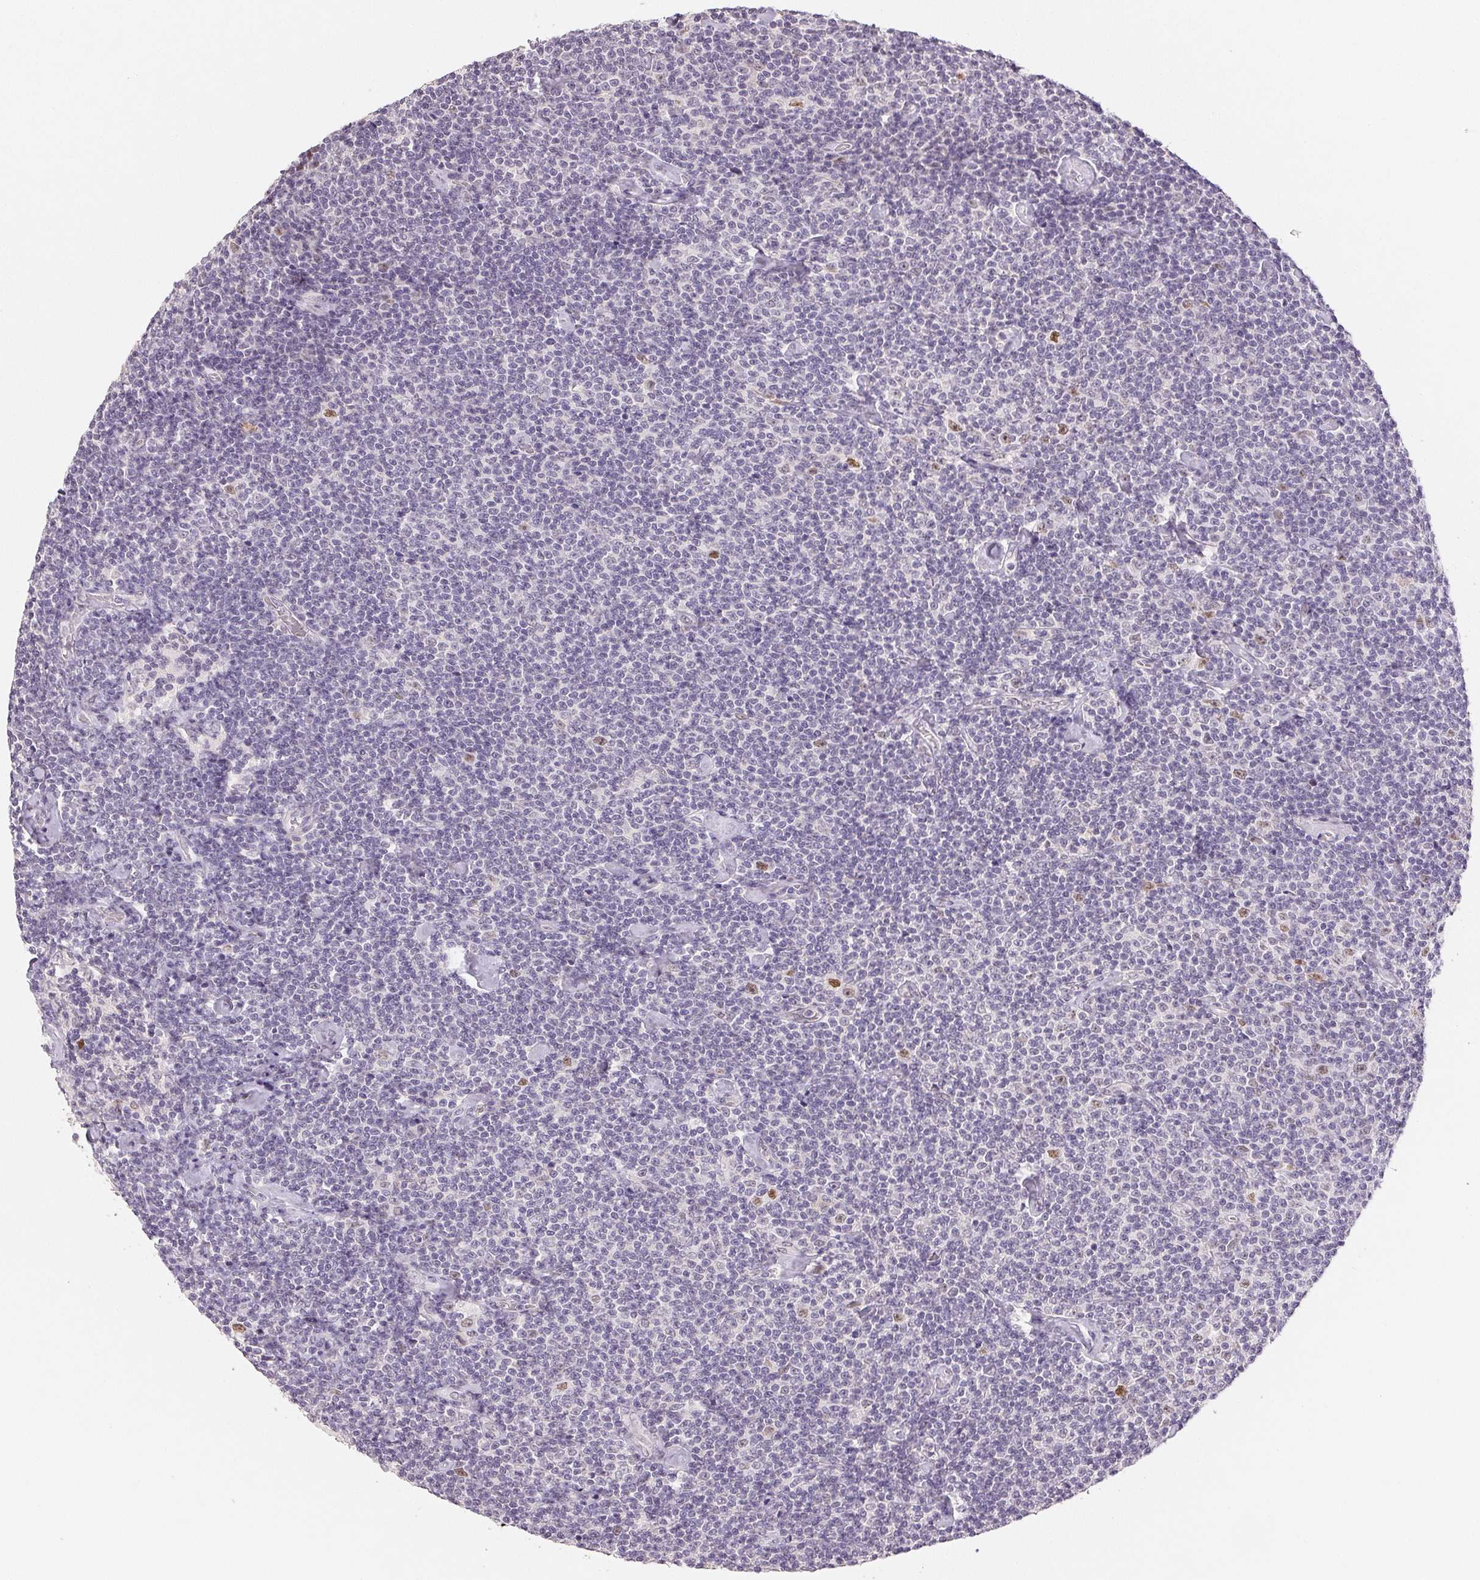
{"staining": {"intensity": "negative", "quantity": "none", "location": "none"}, "tissue": "lymphoma", "cell_type": "Tumor cells", "image_type": "cancer", "snomed": [{"axis": "morphology", "description": "Malignant lymphoma, non-Hodgkin's type, Low grade"}, {"axis": "topography", "description": "Lymph node"}], "caption": "Immunohistochemistry image of neoplastic tissue: human lymphoma stained with DAB (3,3'-diaminobenzidine) exhibits no significant protein expression in tumor cells.", "gene": "POLR3G", "patient": {"sex": "male", "age": 81}}